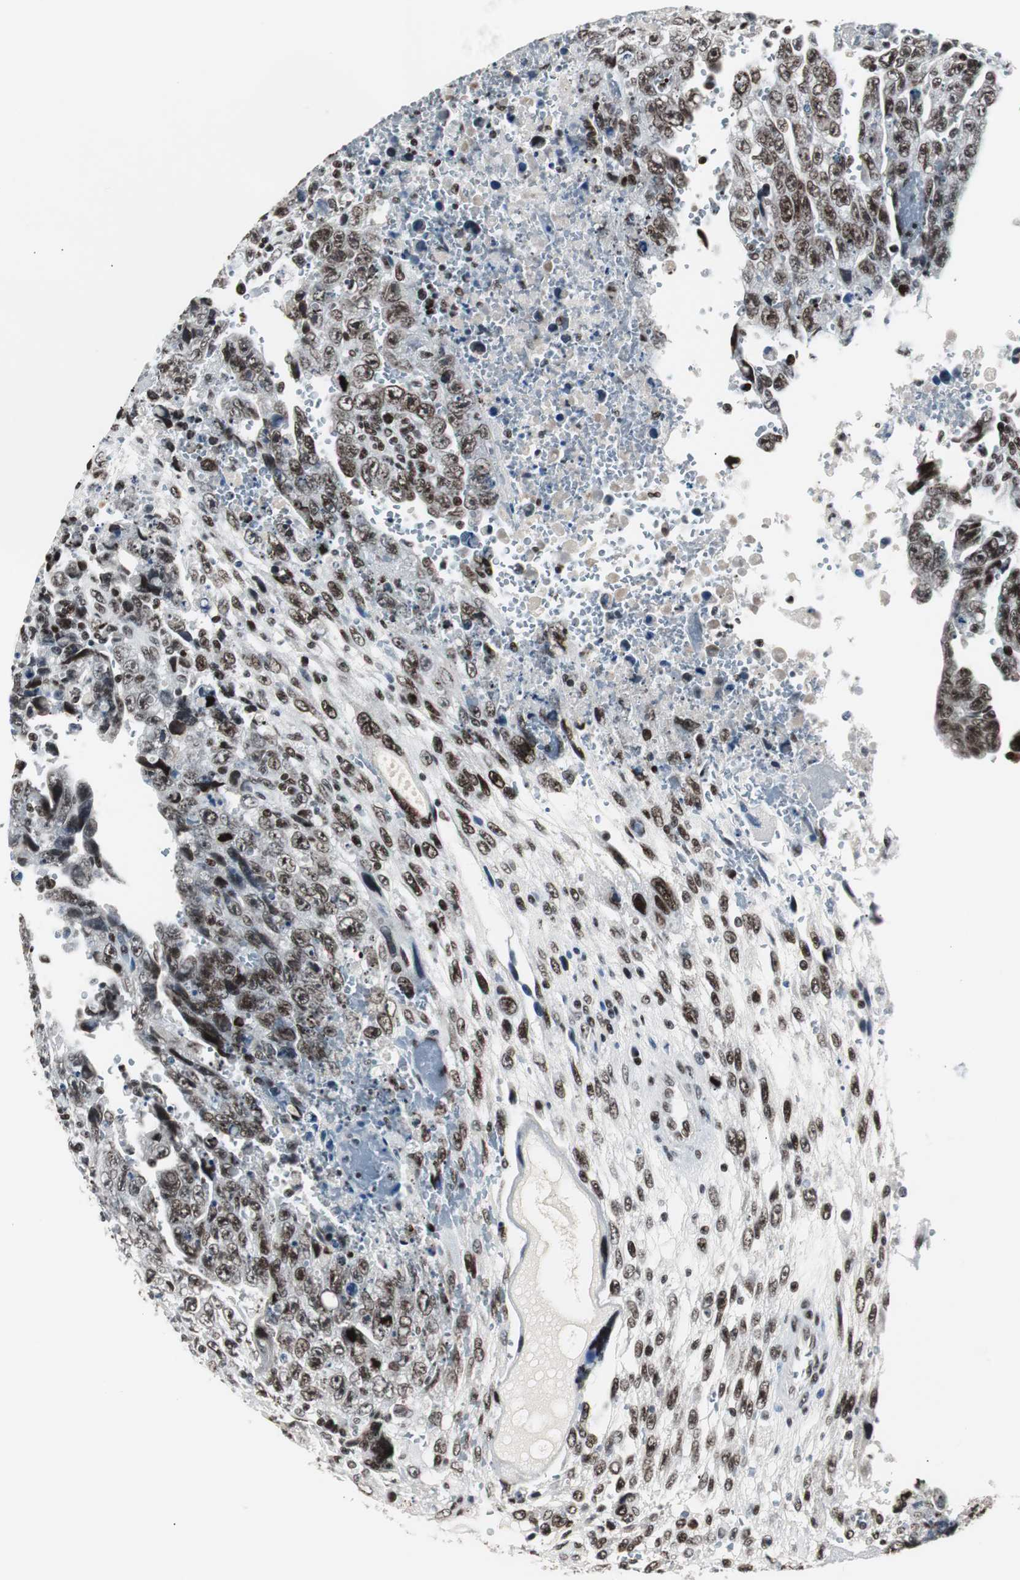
{"staining": {"intensity": "strong", "quantity": ">75%", "location": "nuclear"}, "tissue": "testis cancer", "cell_type": "Tumor cells", "image_type": "cancer", "snomed": [{"axis": "morphology", "description": "Carcinoma, Embryonal, NOS"}, {"axis": "topography", "description": "Testis"}], "caption": "IHC (DAB (3,3'-diaminobenzidine)) staining of human testis cancer (embryonal carcinoma) reveals strong nuclear protein staining in approximately >75% of tumor cells. (IHC, brightfield microscopy, high magnification).", "gene": "XRCC1", "patient": {"sex": "male", "age": 28}}